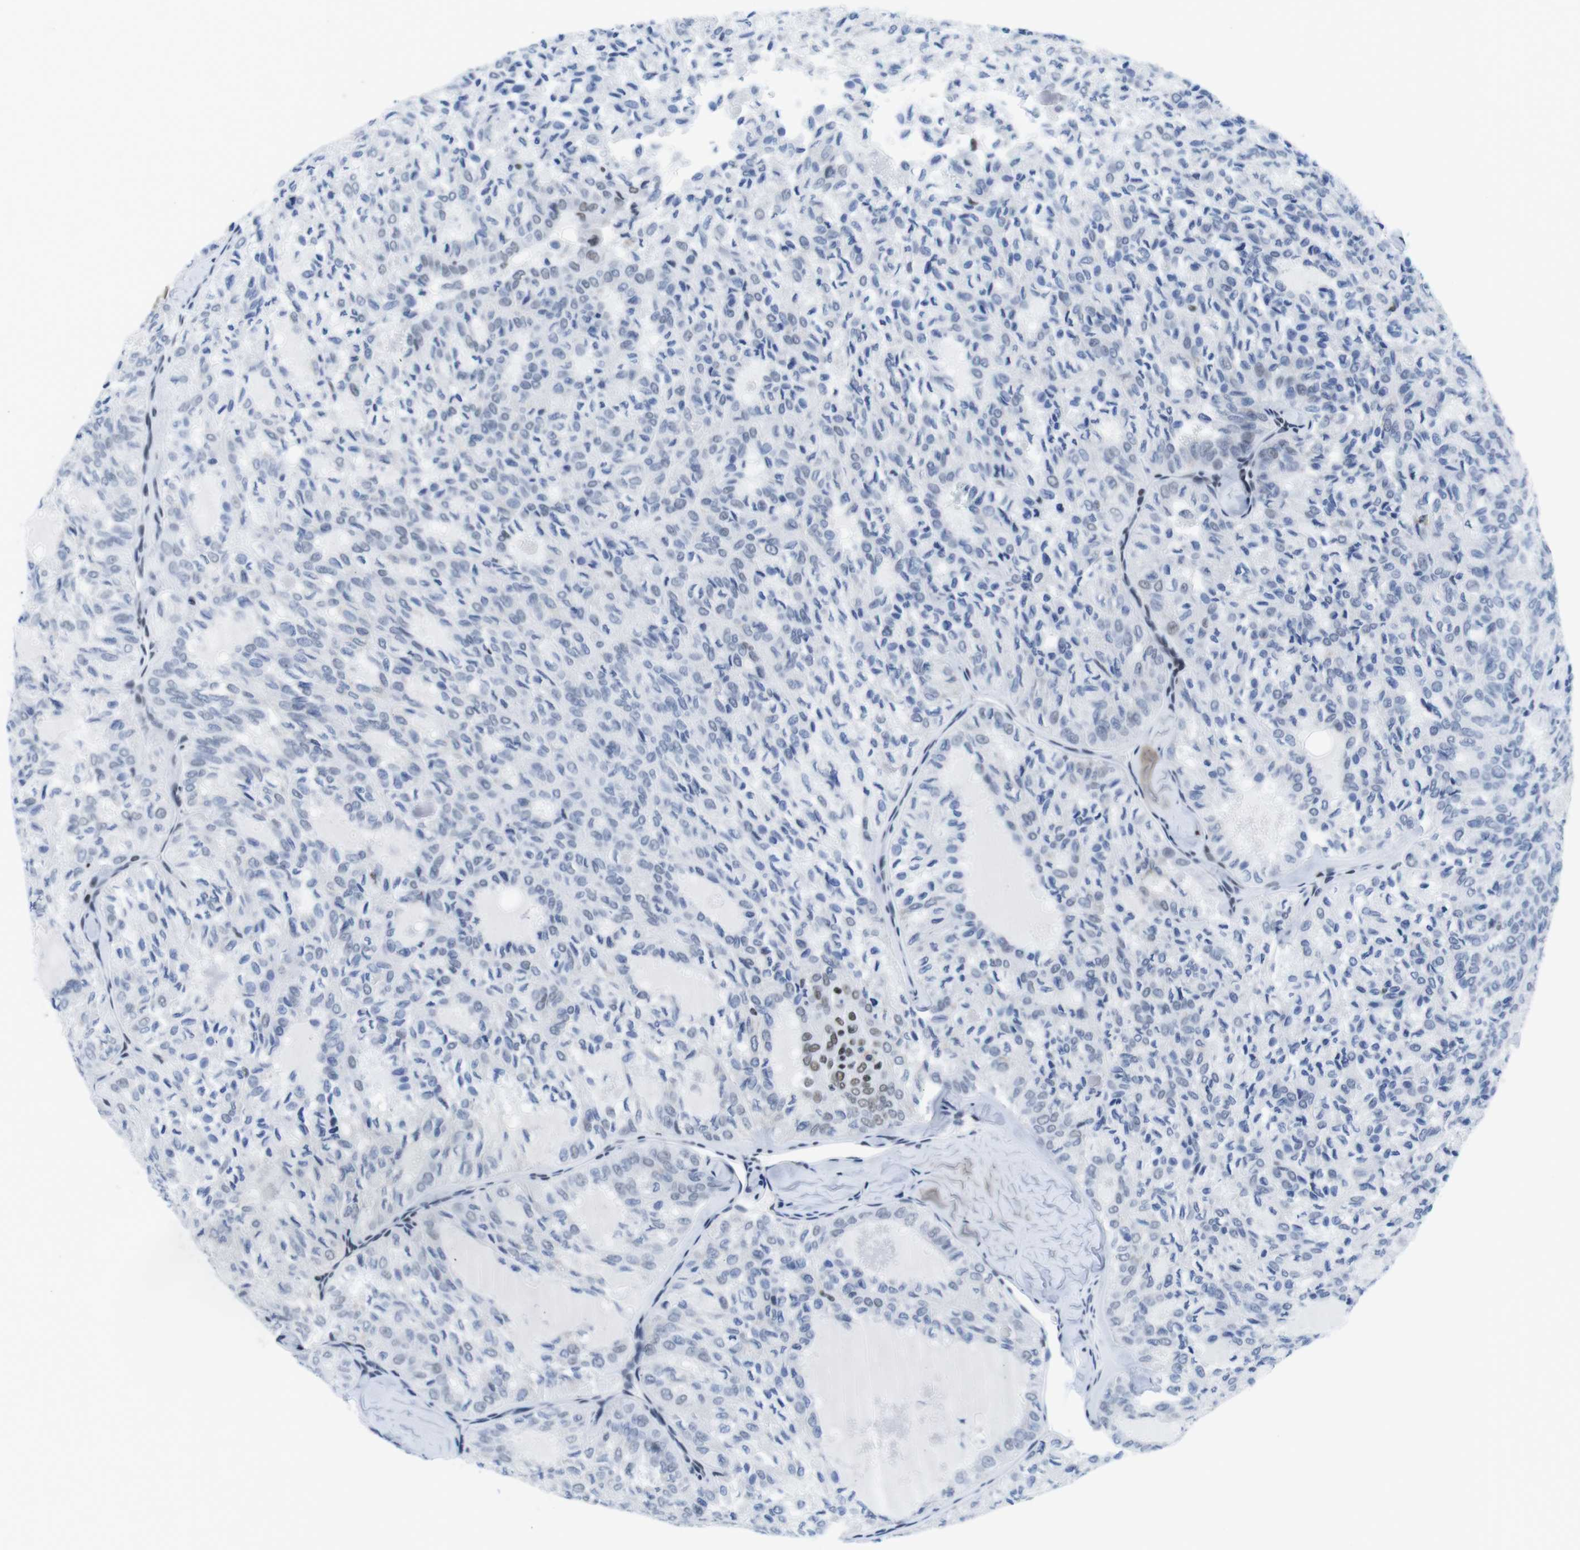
{"staining": {"intensity": "weak", "quantity": "<25%", "location": "nuclear"}, "tissue": "thyroid cancer", "cell_type": "Tumor cells", "image_type": "cancer", "snomed": [{"axis": "morphology", "description": "Follicular adenoma carcinoma, NOS"}, {"axis": "topography", "description": "Thyroid gland"}], "caption": "The histopathology image displays no significant positivity in tumor cells of thyroid follicular adenoma carcinoma. Brightfield microscopy of immunohistochemistry stained with DAB (brown) and hematoxylin (blue), captured at high magnification.", "gene": "IFI16", "patient": {"sex": "male", "age": 75}}